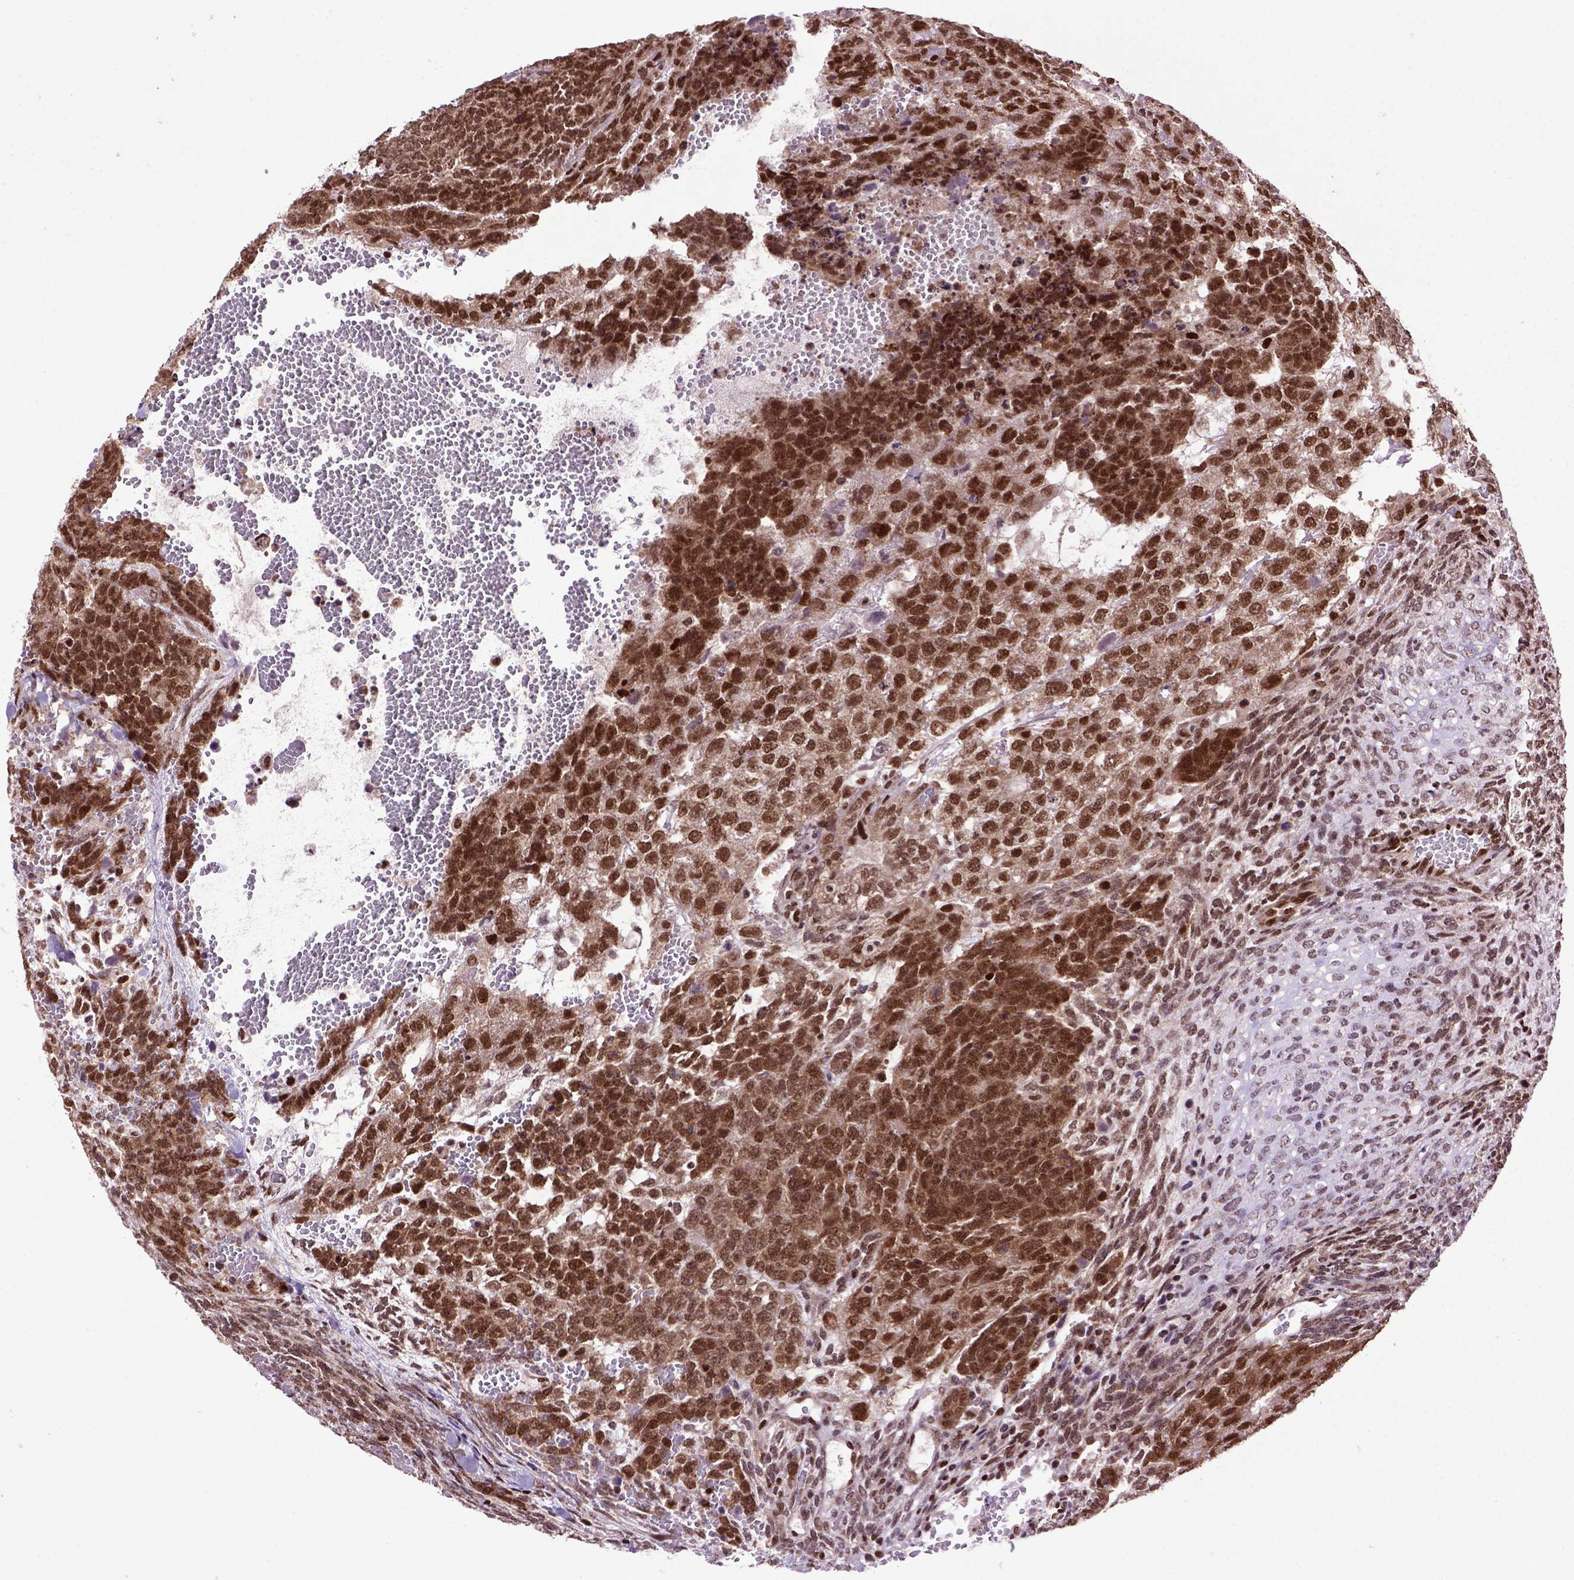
{"staining": {"intensity": "strong", "quantity": ">75%", "location": "cytoplasmic/membranous,nuclear"}, "tissue": "testis cancer", "cell_type": "Tumor cells", "image_type": "cancer", "snomed": [{"axis": "morphology", "description": "Normal tissue, NOS"}, {"axis": "morphology", "description": "Carcinoma, Embryonal, NOS"}, {"axis": "topography", "description": "Testis"}, {"axis": "topography", "description": "Epididymis"}], "caption": "Immunohistochemical staining of human embryonal carcinoma (testis) displays high levels of strong cytoplasmic/membranous and nuclear positivity in about >75% of tumor cells. (Brightfield microscopy of DAB IHC at high magnification).", "gene": "CELF1", "patient": {"sex": "male", "age": 23}}